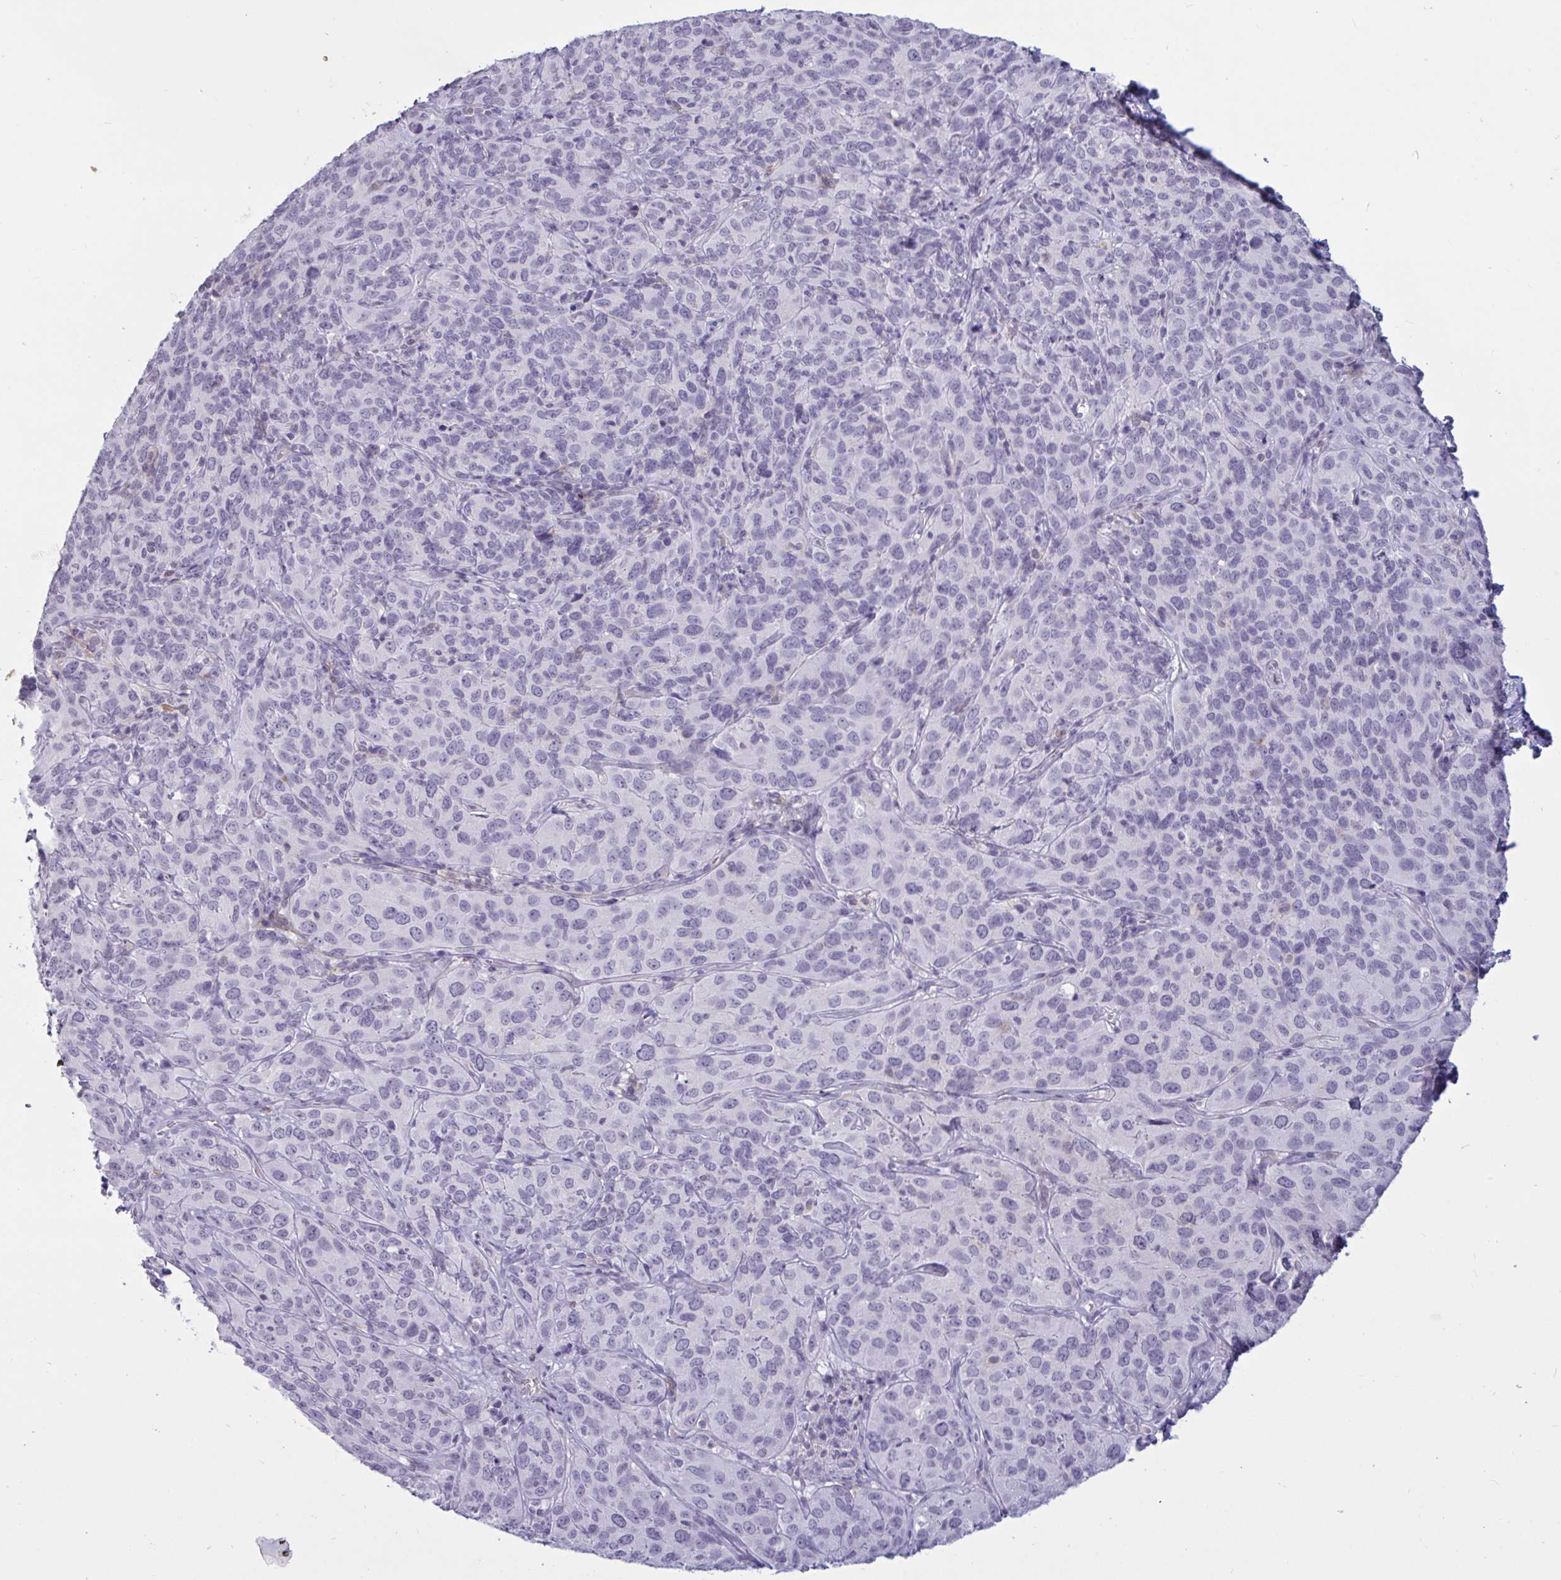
{"staining": {"intensity": "negative", "quantity": "none", "location": "none"}, "tissue": "cervical cancer", "cell_type": "Tumor cells", "image_type": "cancer", "snomed": [{"axis": "morphology", "description": "Squamous cell carcinoma, NOS"}, {"axis": "topography", "description": "Cervix"}], "caption": "This is an IHC photomicrograph of human cervical cancer (squamous cell carcinoma). There is no expression in tumor cells.", "gene": "TBC1D4", "patient": {"sex": "female", "age": 51}}